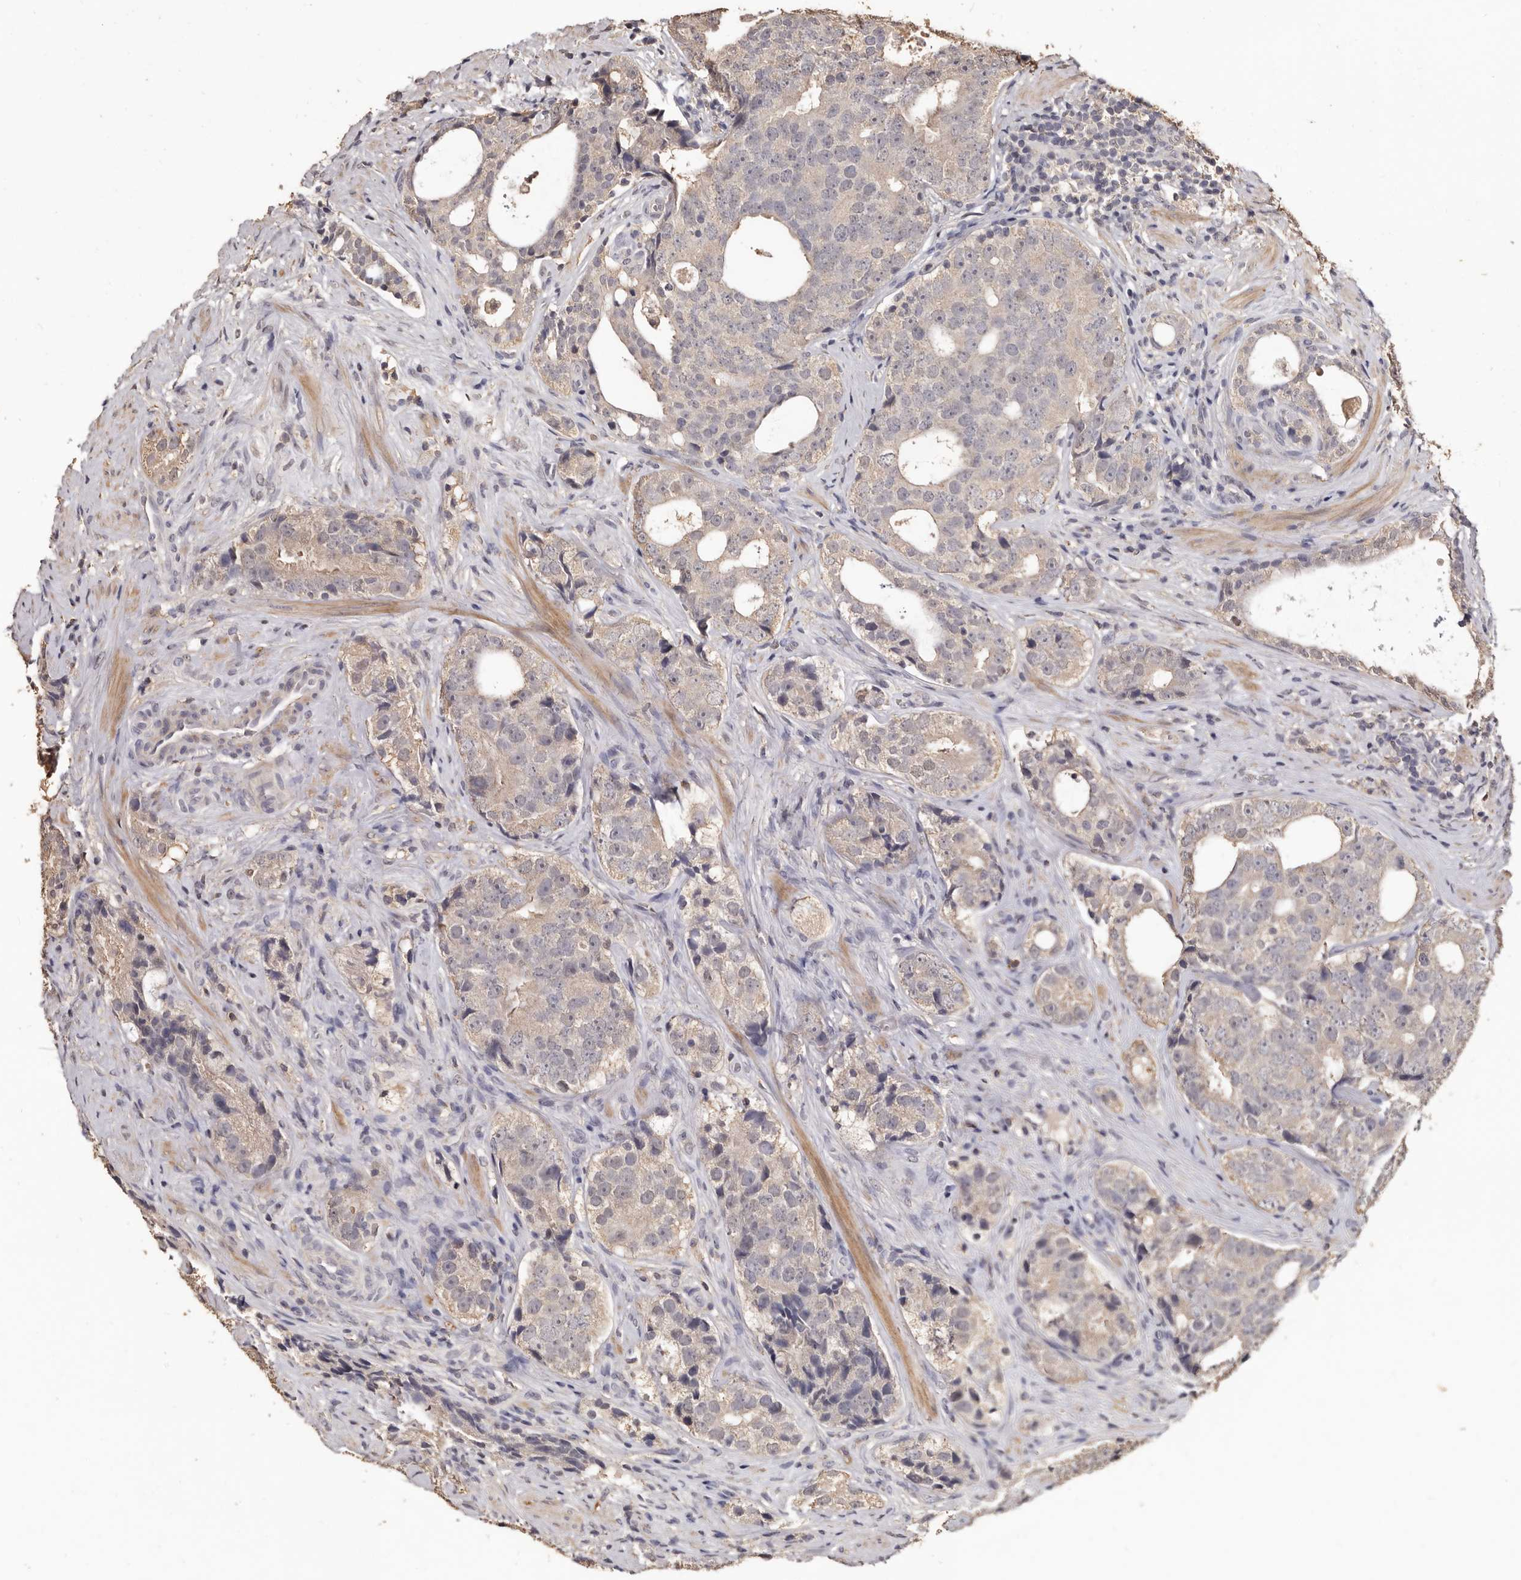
{"staining": {"intensity": "weak", "quantity": "<25%", "location": "cytoplasmic/membranous"}, "tissue": "prostate cancer", "cell_type": "Tumor cells", "image_type": "cancer", "snomed": [{"axis": "morphology", "description": "Adenocarcinoma, High grade"}, {"axis": "topography", "description": "Prostate"}], "caption": "High power microscopy image of an IHC micrograph of prostate adenocarcinoma (high-grade), revealing no significant expression in tumor cells.", "gene": "INAVA", "patient": {"sex": "male", "age": 56}}